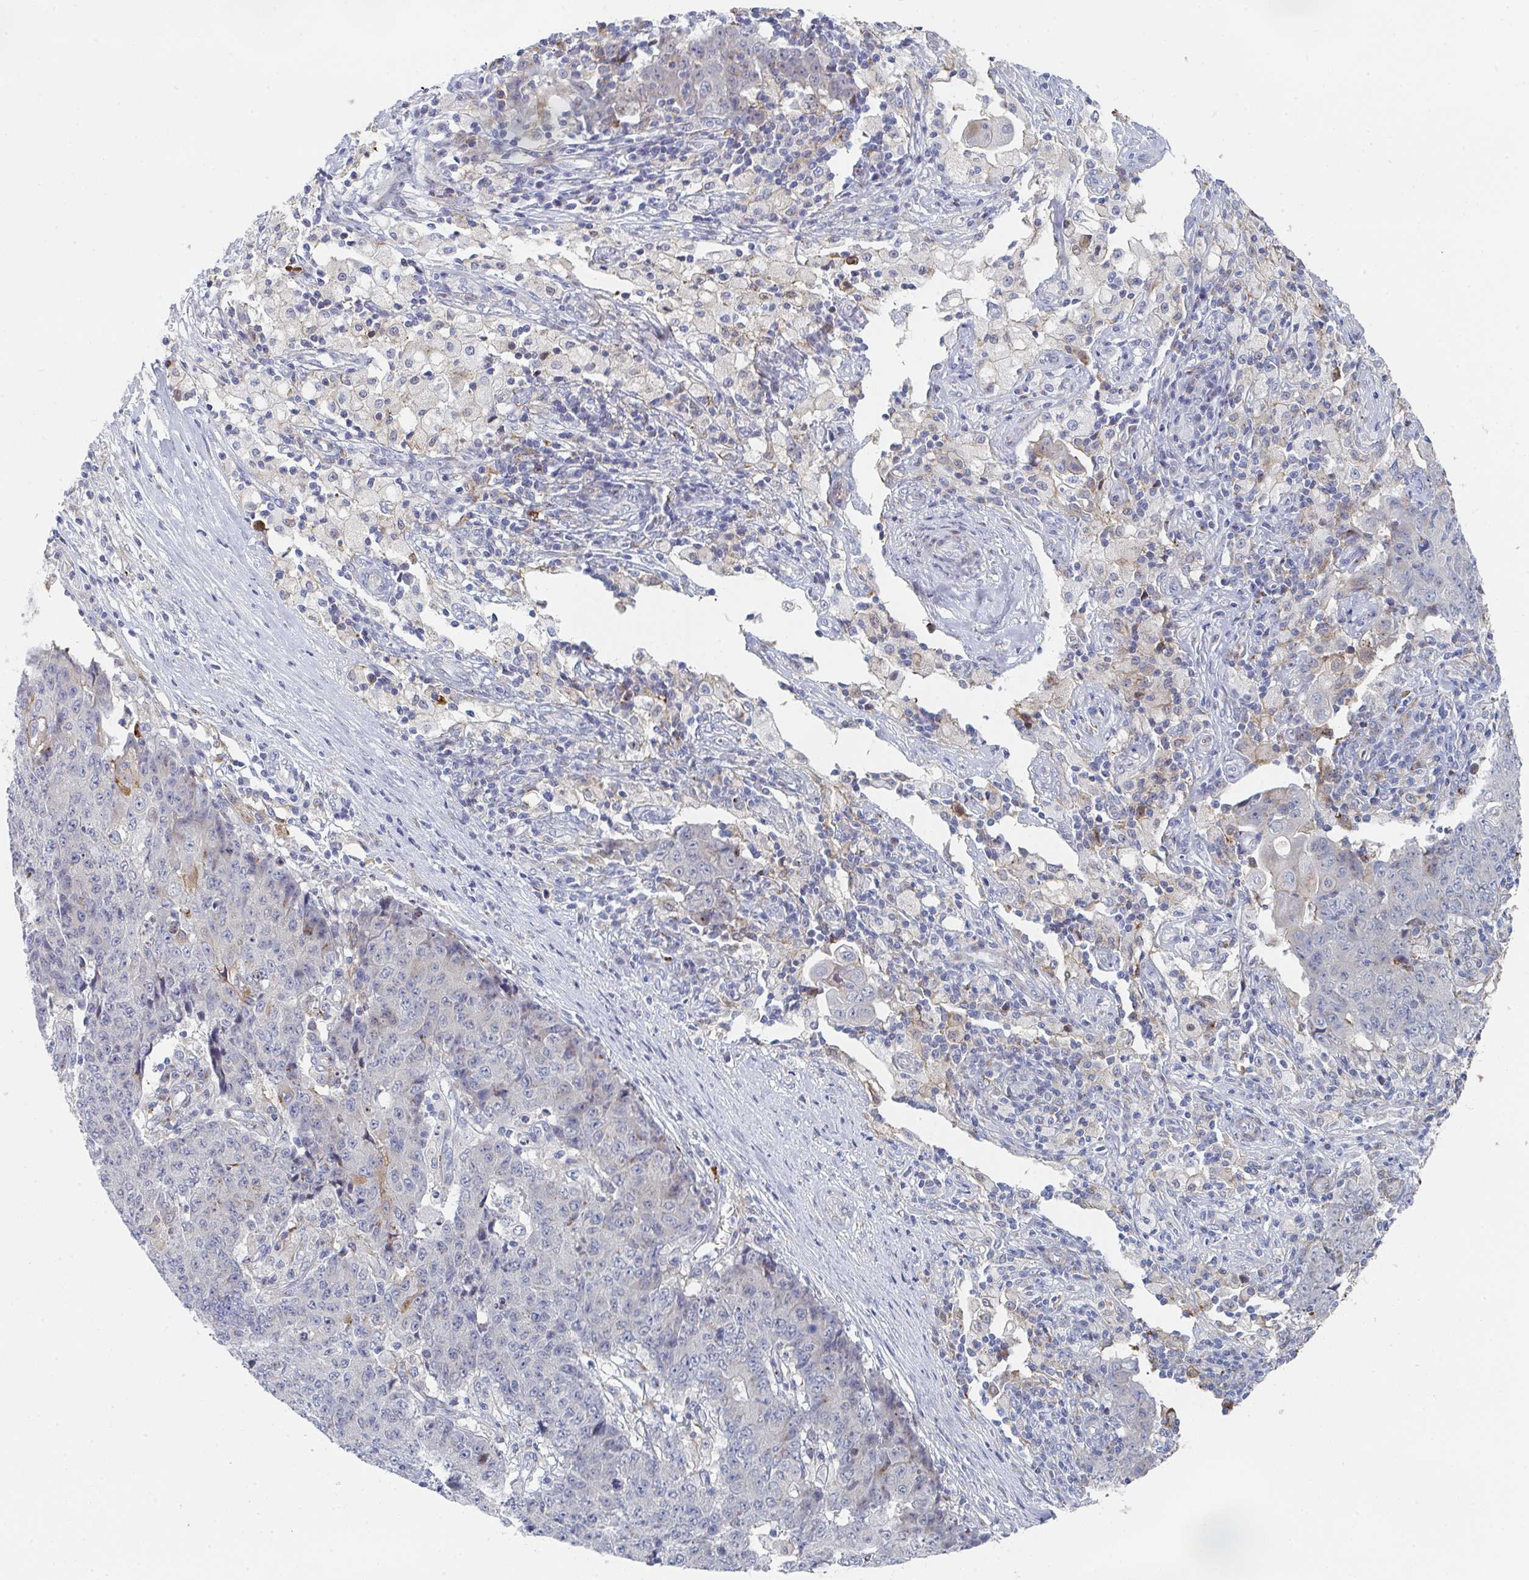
{"staining": {"intensity": "negative", "quantity": "none", "location": "none"}, "tissue": "ovarian cancer", "cell_type": "Tumor cells", "image_type": "cancer", "snomed": [{"axis": "morphology", "description": "Carcinoma, endometroid"}, {"axis": "topography", "description": "Ovary"}], "caption": "Tumor cells are negative for protein expression in human endometroid carcinoma (ovarian). (DAB immunohistochemistry (IHC) visualized using brightfield microscopy, high magnification).", "gene": "PSMG1", "patient": {"sex": "female", "age": 42}}